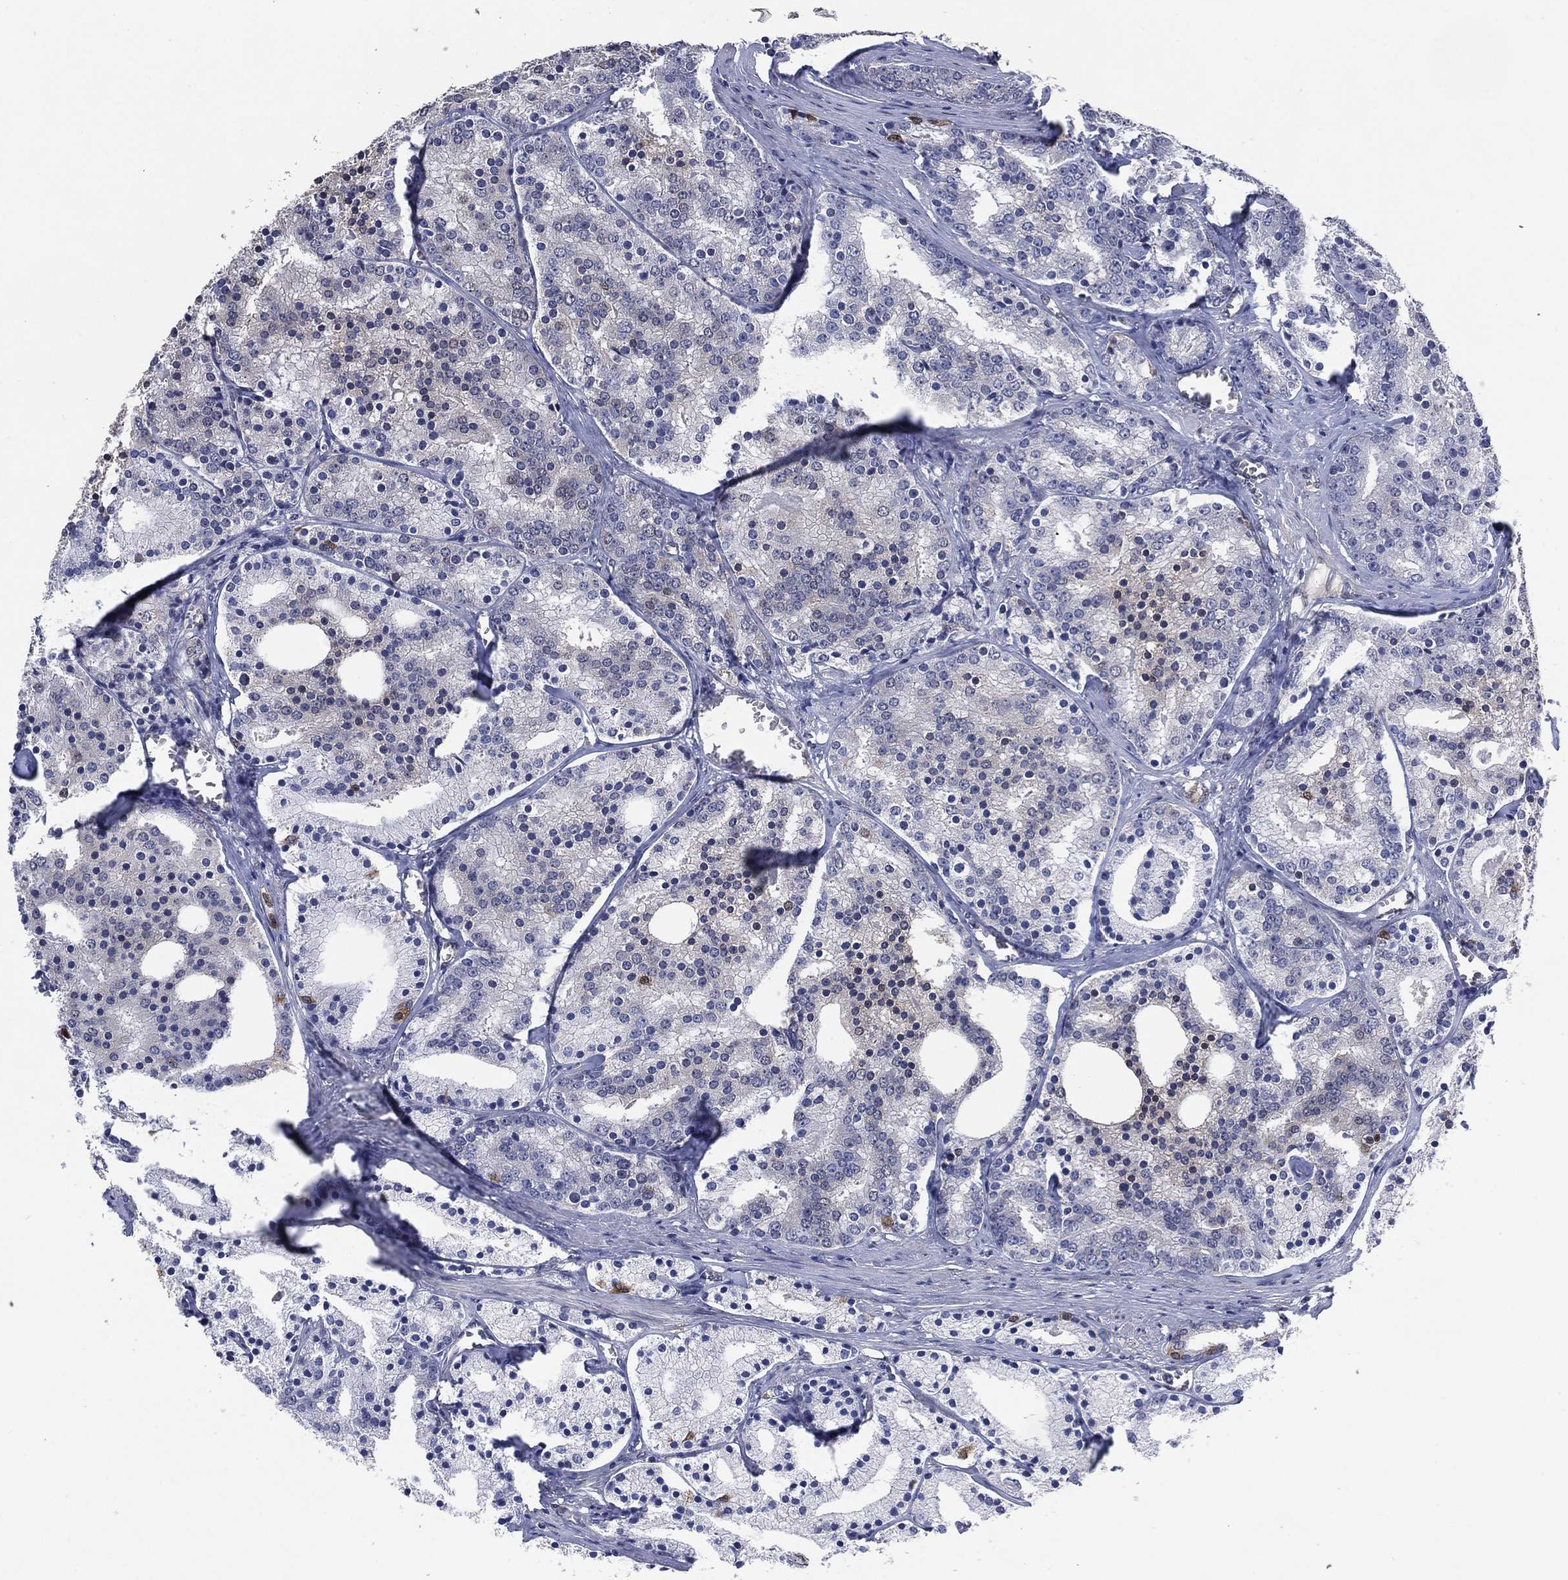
{"staining": {"intensity": "negative", "quantity": "none", "location": "none"}, "tissue": "prostate cancer", "cell_type": "Tumor cells", "image_type": "cancer", "snomed": [{"axis": "morphology", "description": "Adenocarcinoma, NOS"}, {"axis": "topography", "description": "Prostate"}], "caption": "DAB (3,3'-diaminobenzidine) immunohistochemical staining of prostate cancer (adenocarcinoma) demonstrates no significant staining in tumor cells. (DAB IHC, high magnification).", "gene": "AK1", "patient": {"sex": "male", "age": 69}}